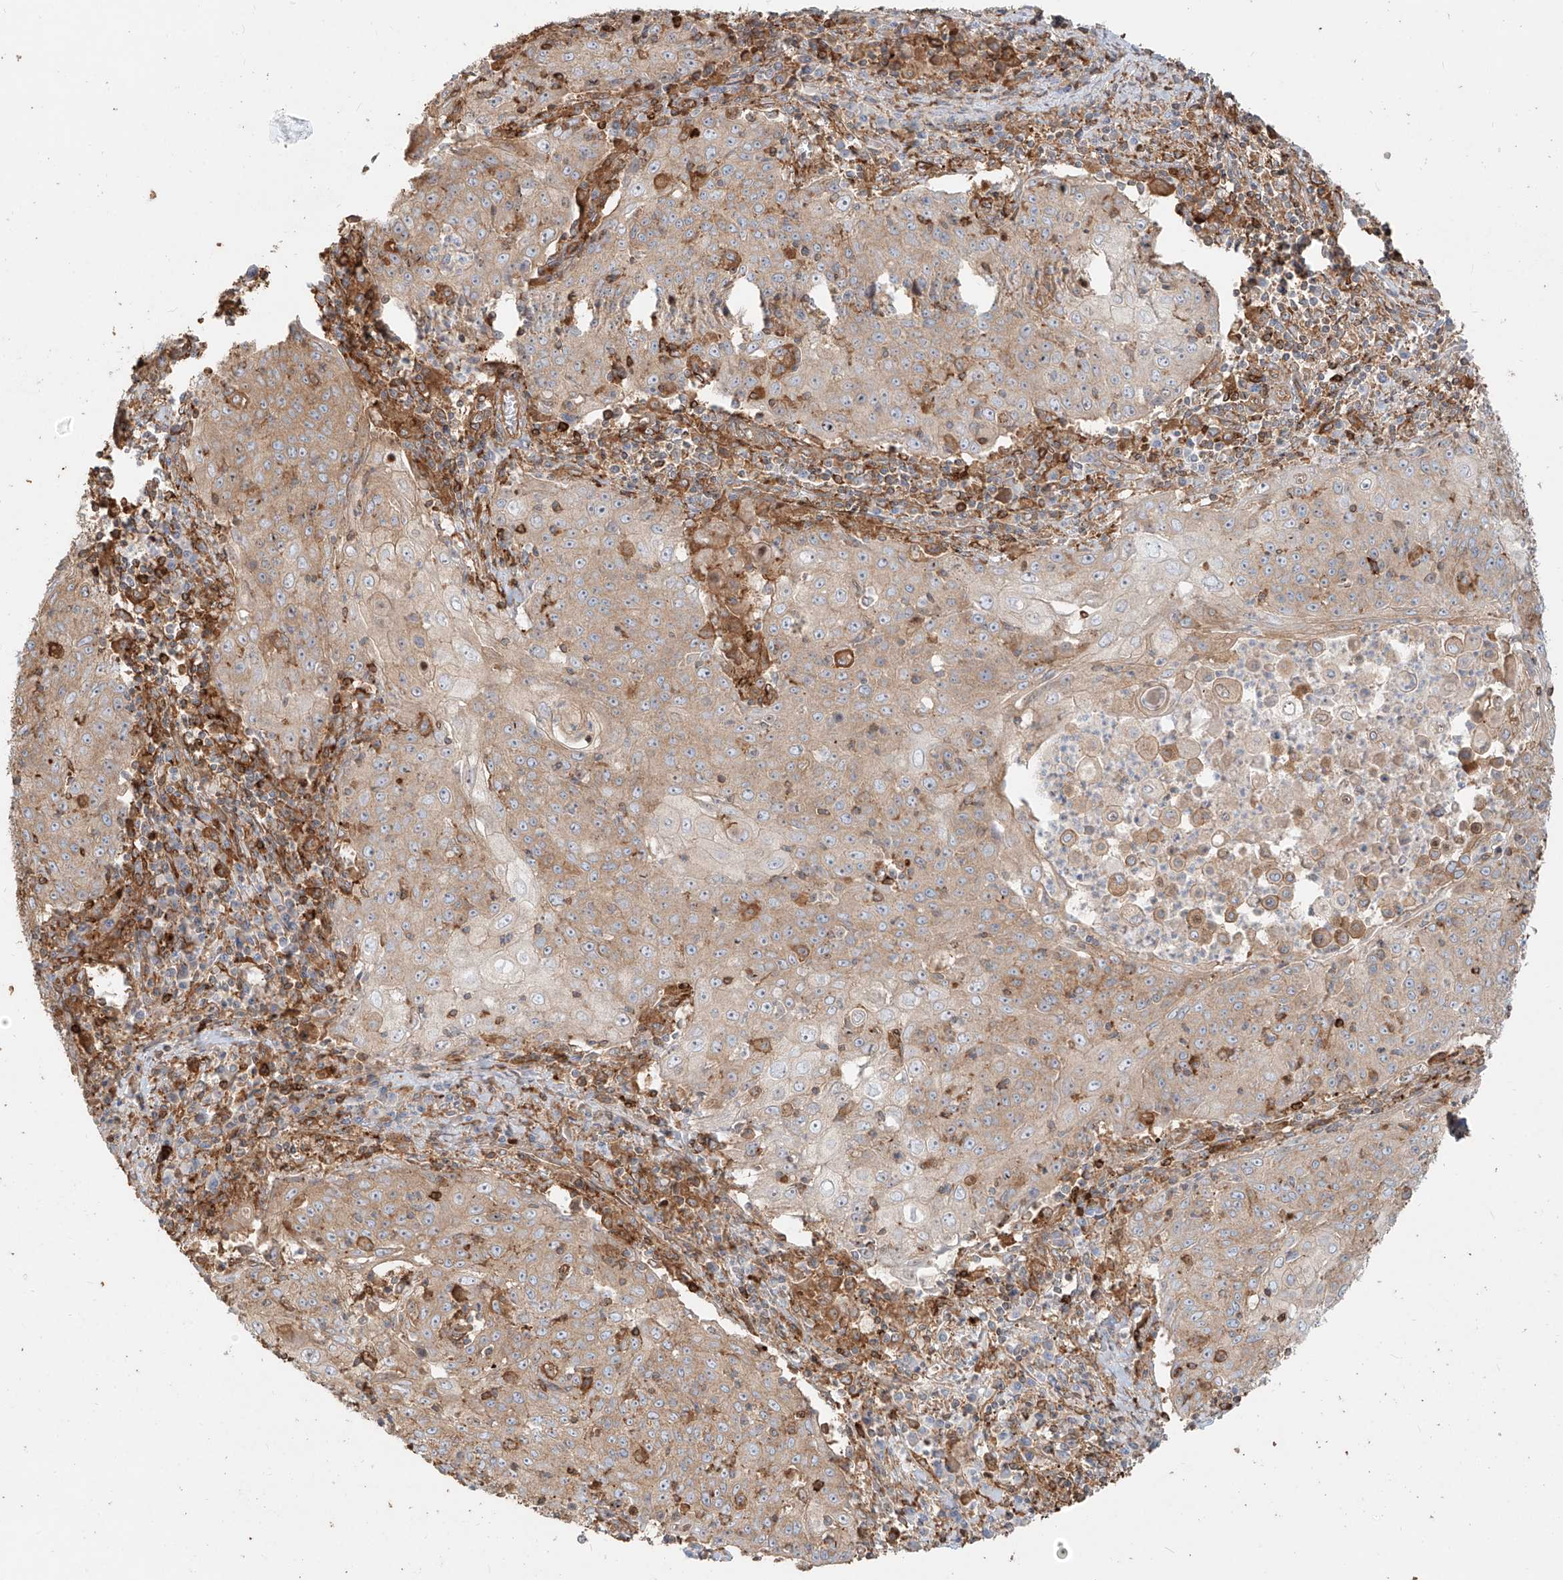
{"staining": {"intensity": "weak", "quantity": ">75%", "location": "cytoplasmic/membranous"}, "tissue": "cervical cancer", "cell_type": "Tumor cells", "image_type": "cancer", "snomed": [{"axis": "morphology", "description": "Squamous cell carcinoma, NOS"}, {"axis": "topography", "description": "Cervix"}], "caption": "This image reveals squamous cell carcinoma (cervical) stained with immunohistochemistry to label a protein in brown. The cytoplasmic/membranous of tumor cells show weak positivity for the protein. Nuclei are counter-stained blue.", "gene": "SNX9", "patient": {"sex": "female", "age": 48}}